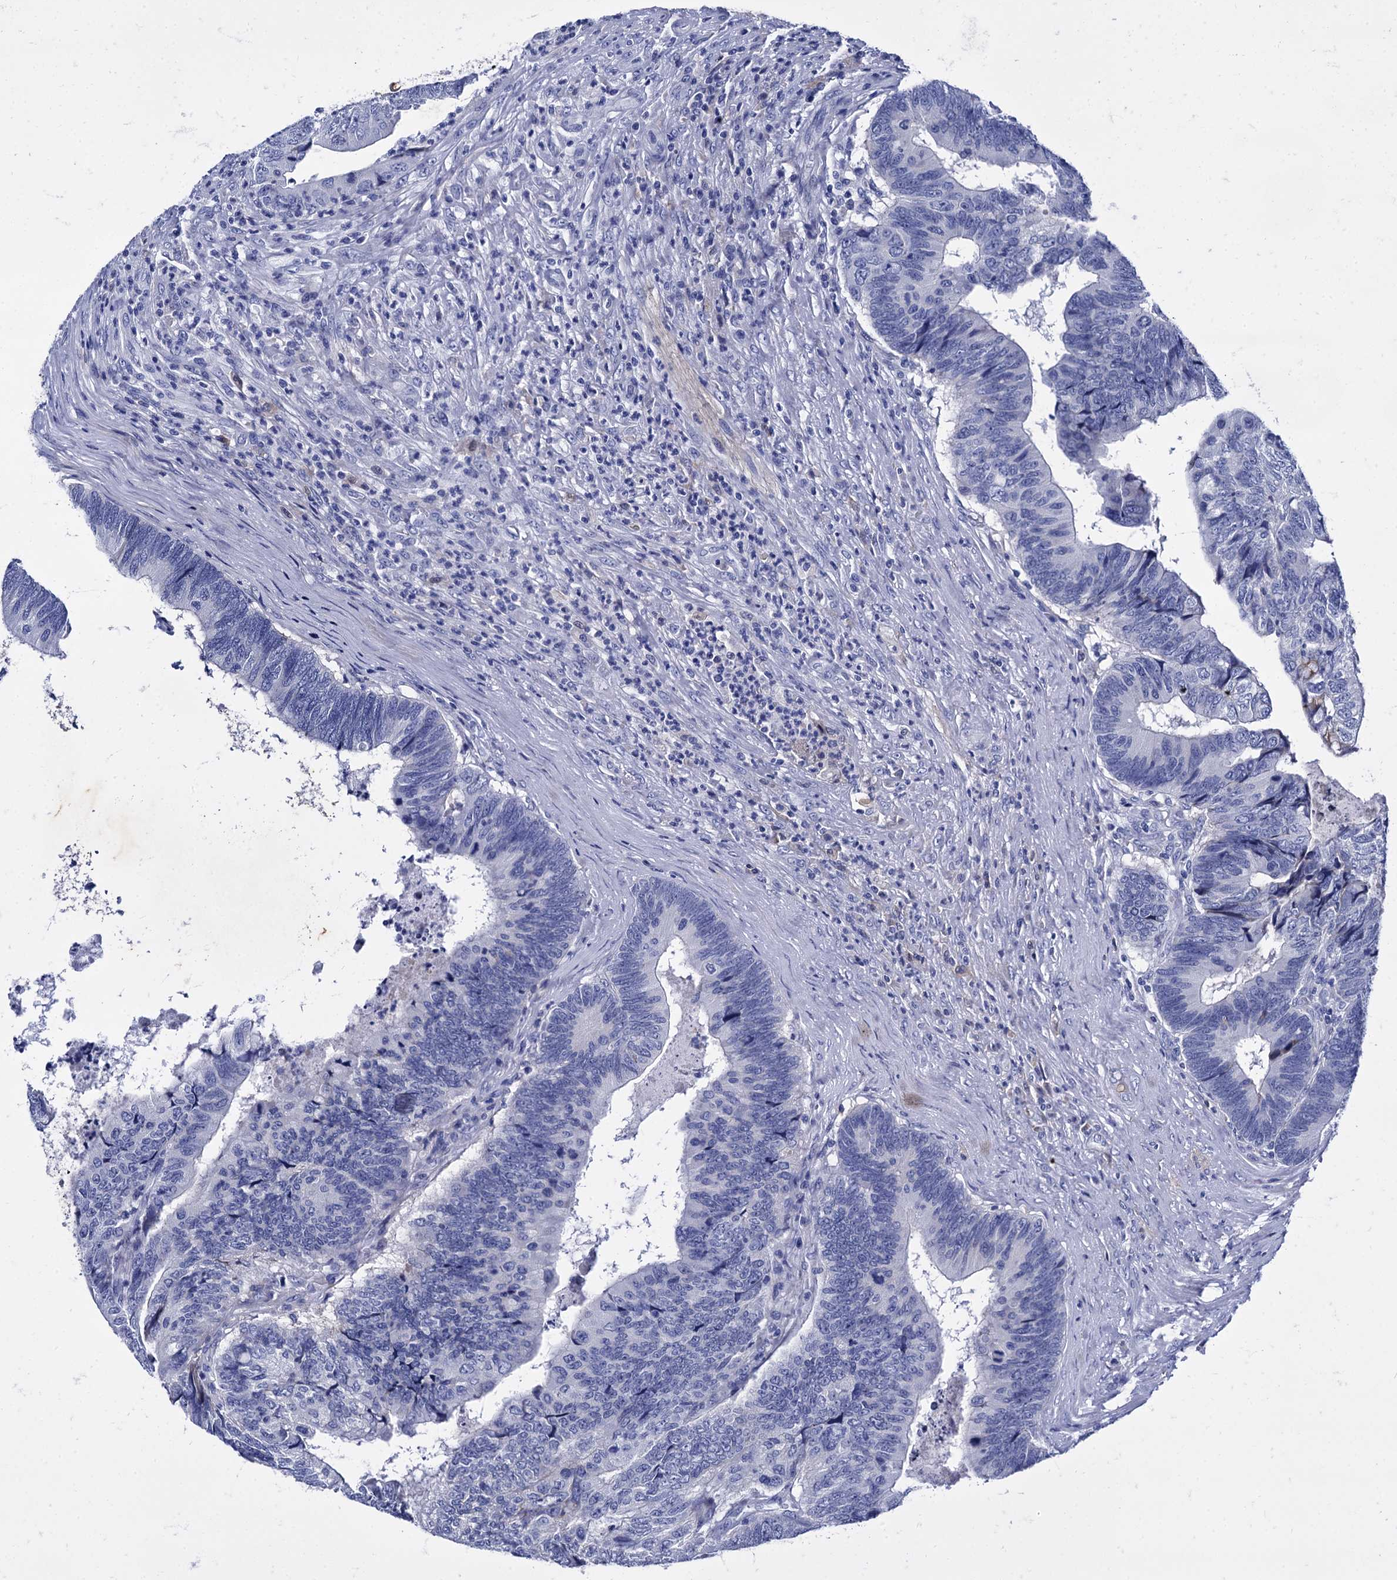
{"staining": {"intensity": "negative", "quantity": "none", "location": "none"}, "tissue": "colorectal cancer", "cell_type": "Tumor cells", "image_type": "cancer", "snomed": [{"axis": "morphology", "description": "Adenocarcinoma, NOS"}, {"axis": "topography", "description": "Colon"}], "caption": "Immunohistochemistry of human colorectal adenocarcinoma exhibits no staining in tumor cells.", "gene": "TMEM72", "patient": {"sex": "female", "age": 67}}